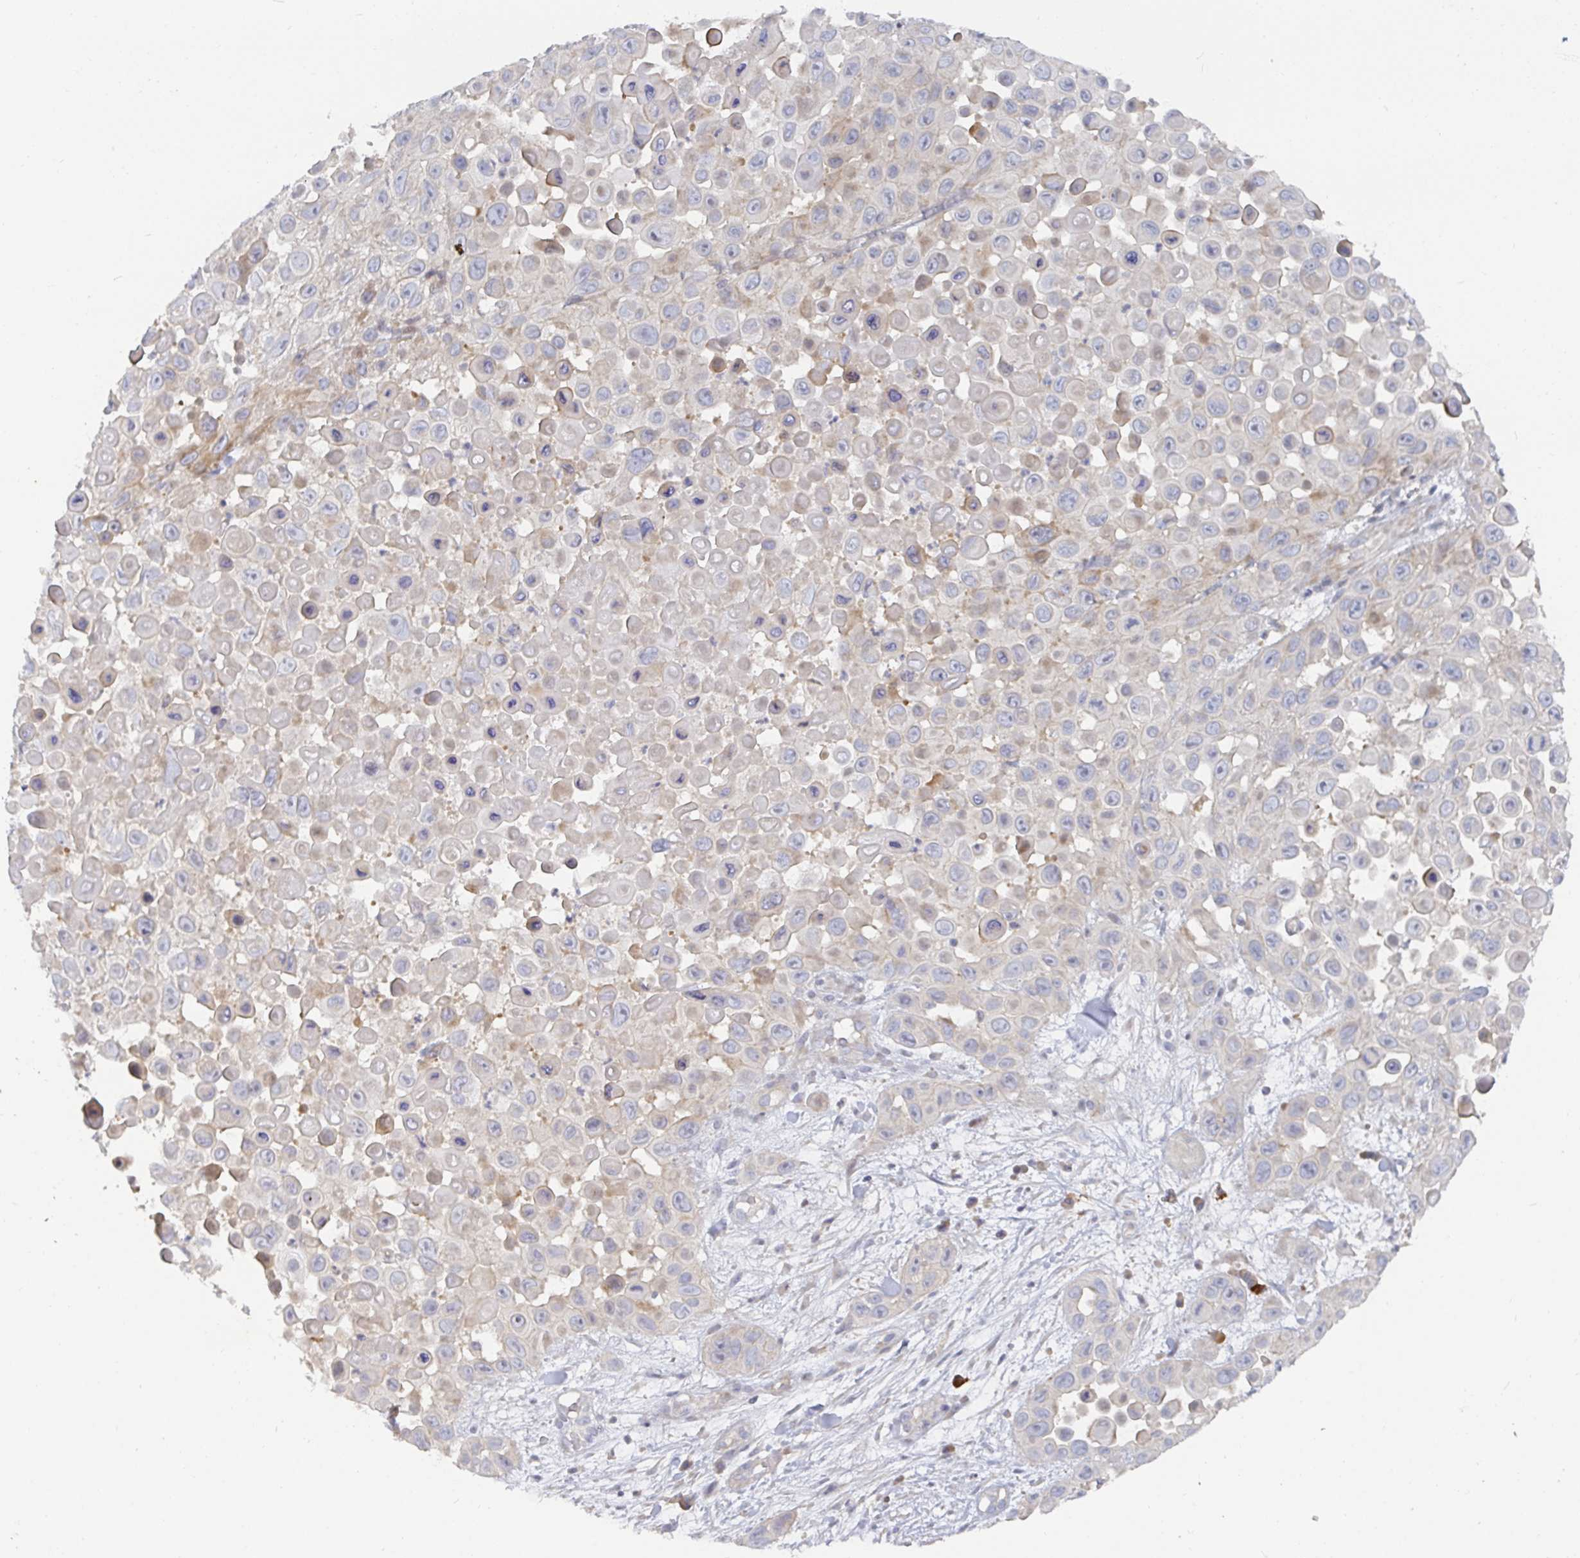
{"staining": {"intensity": "weak", "quantity": "<25%", "location": "cytoplasmic/membranous"}, "tissue": "skin cancer", "cell_type": "Tumor cells", "image_type": "cancer", "snomed": [{"axis": "morphology", "description": "Squamous cell carcinoma, NOS"}, {"axis": "topography", "description": "Skin"}], "caption": "Human skin squamous cell carcinoma stained for a protein using immunohistochemistry displays no positivity in tumor cells.", "gene": "SSH2", "patient": {"sex": "male", "age": 81}}